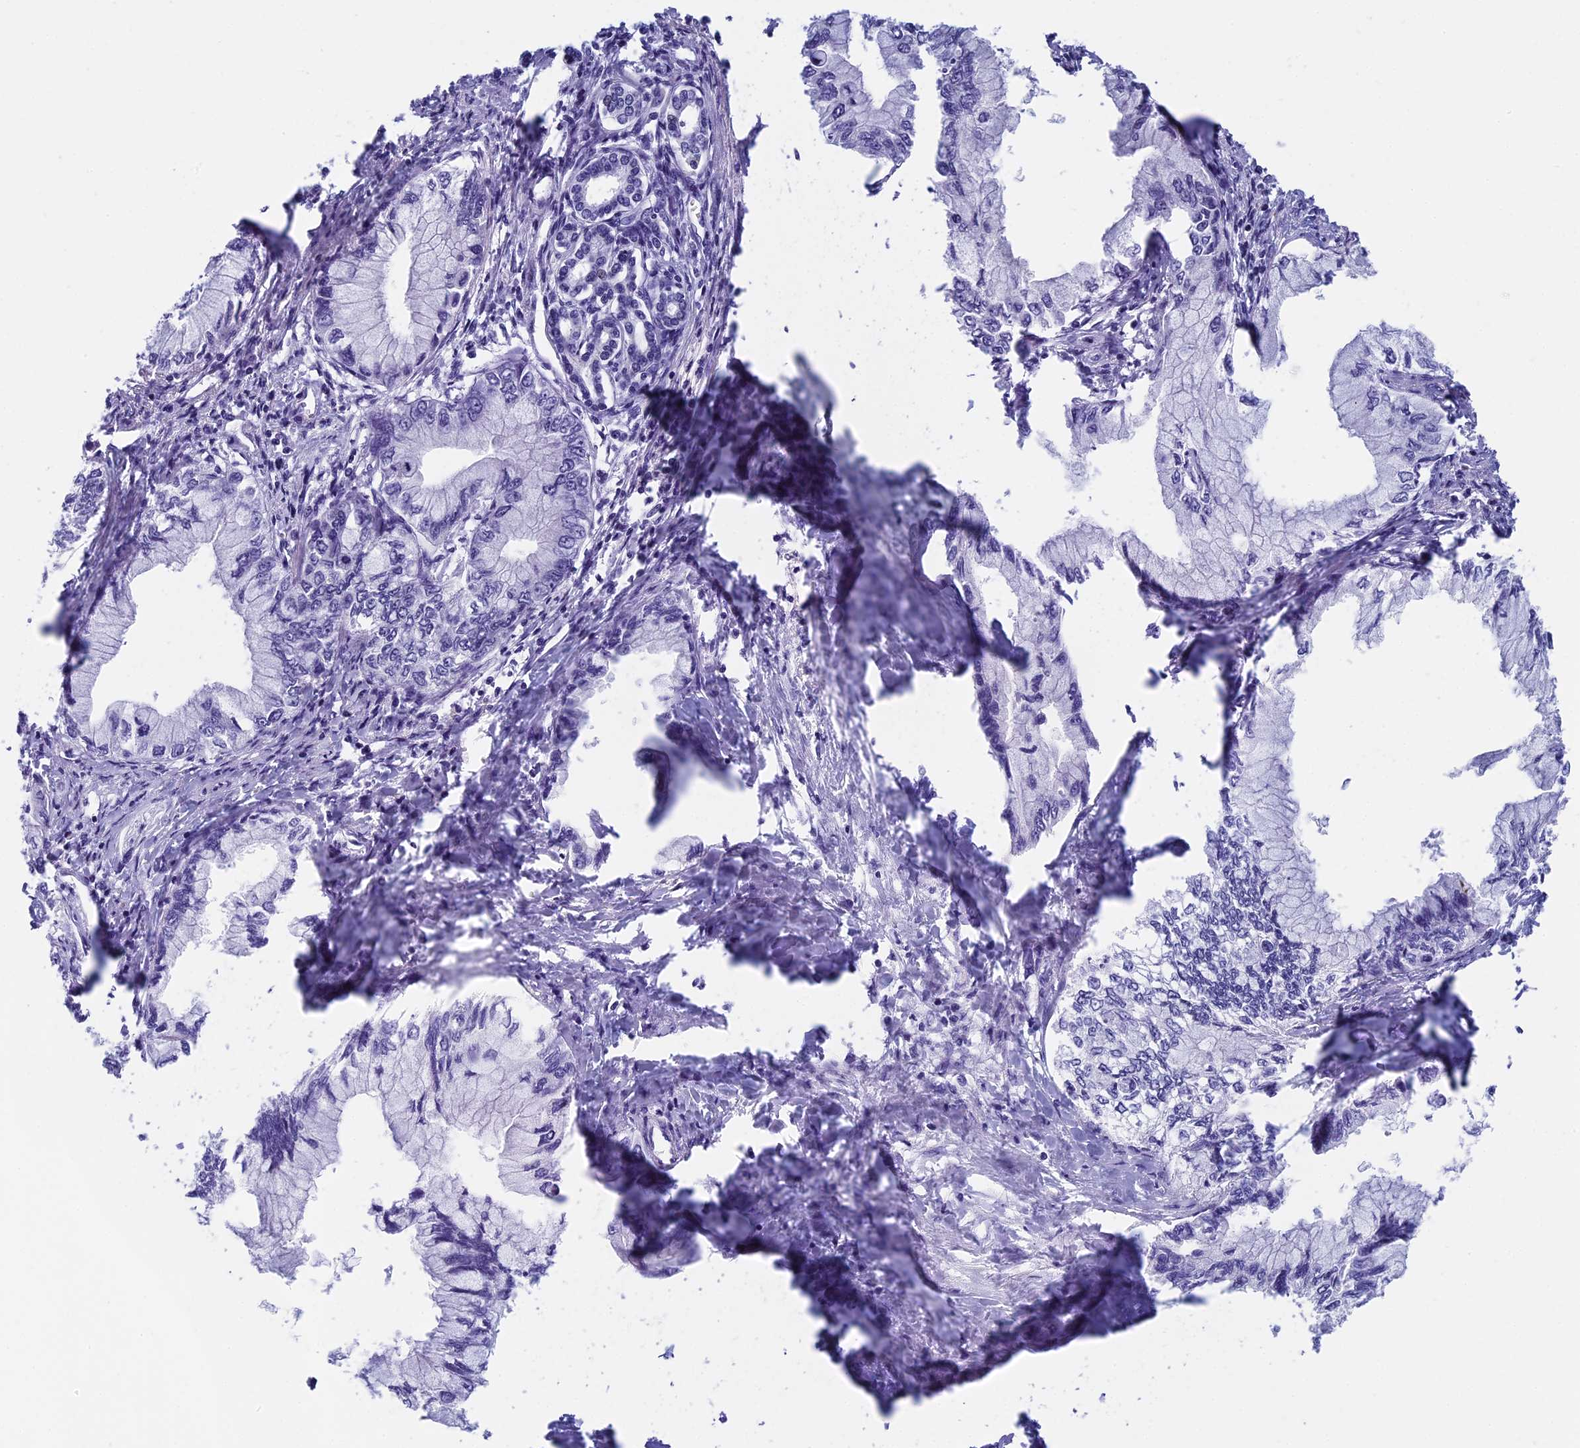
{"staining": {"intensity": "negative", "quantity": "none", "location": "none"}, "tissue": "pancreatic cancer", "cell_type": "Tumor cells", "image_type": "cancer", "snomed": [{"axis": "morphology", "description": "Adenocarcinoma, NOS"}, {"axis": "topography", "description": "Pancreas"}], "caption": "Immunohistochemistry (IHC) histopathology image of neoplastic tissue: human pancreatic cancer stained with DAB (3,3'-diaminobenzidine) displays no significant protein positivity in tumor cells.", "gene": "AIFM2", "patient": {"sex": "male", "age": 48}}